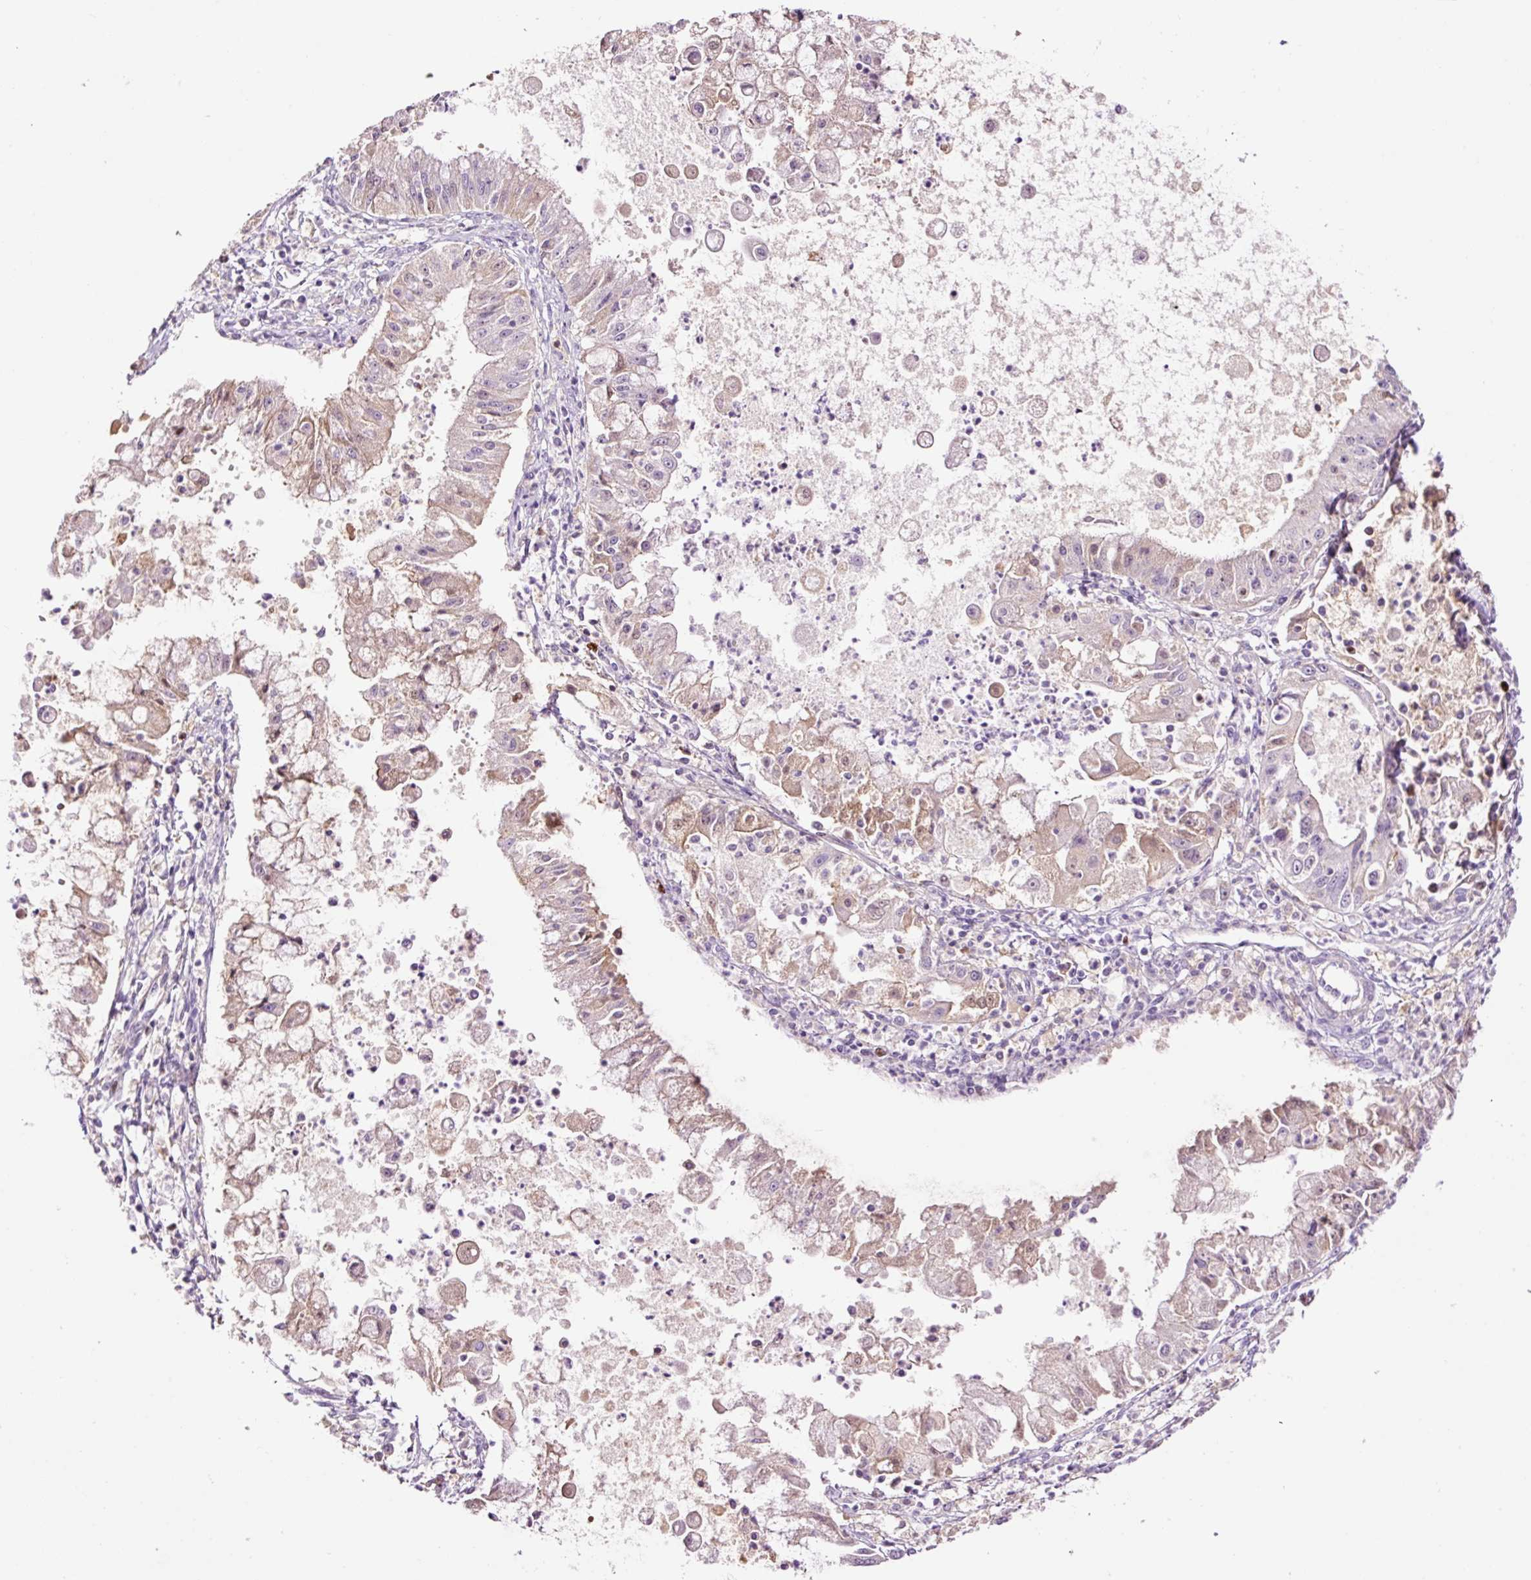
{"staining": {"intensity": "weak", "quantity": "<25%", "location": "cytoplasmic/membranous"}, "tissue": "ovarian cancer", "cell_type": "Tumor cells", "image_type": "cancer", "snomed": [{"axis": "morphology", "description": "Cystadenocarcinoma, mucinous, NOS"}, {"axis": "topography", "description": "Ovary"}], "caption": "The immunohistochemistry (IHC) image has no significant staining in tumor cells of mucinous cystadenocarcinoma (ovarian) tissue.", "gene": "DPPA4", "patient": {"sex": "female", "age": 70}}